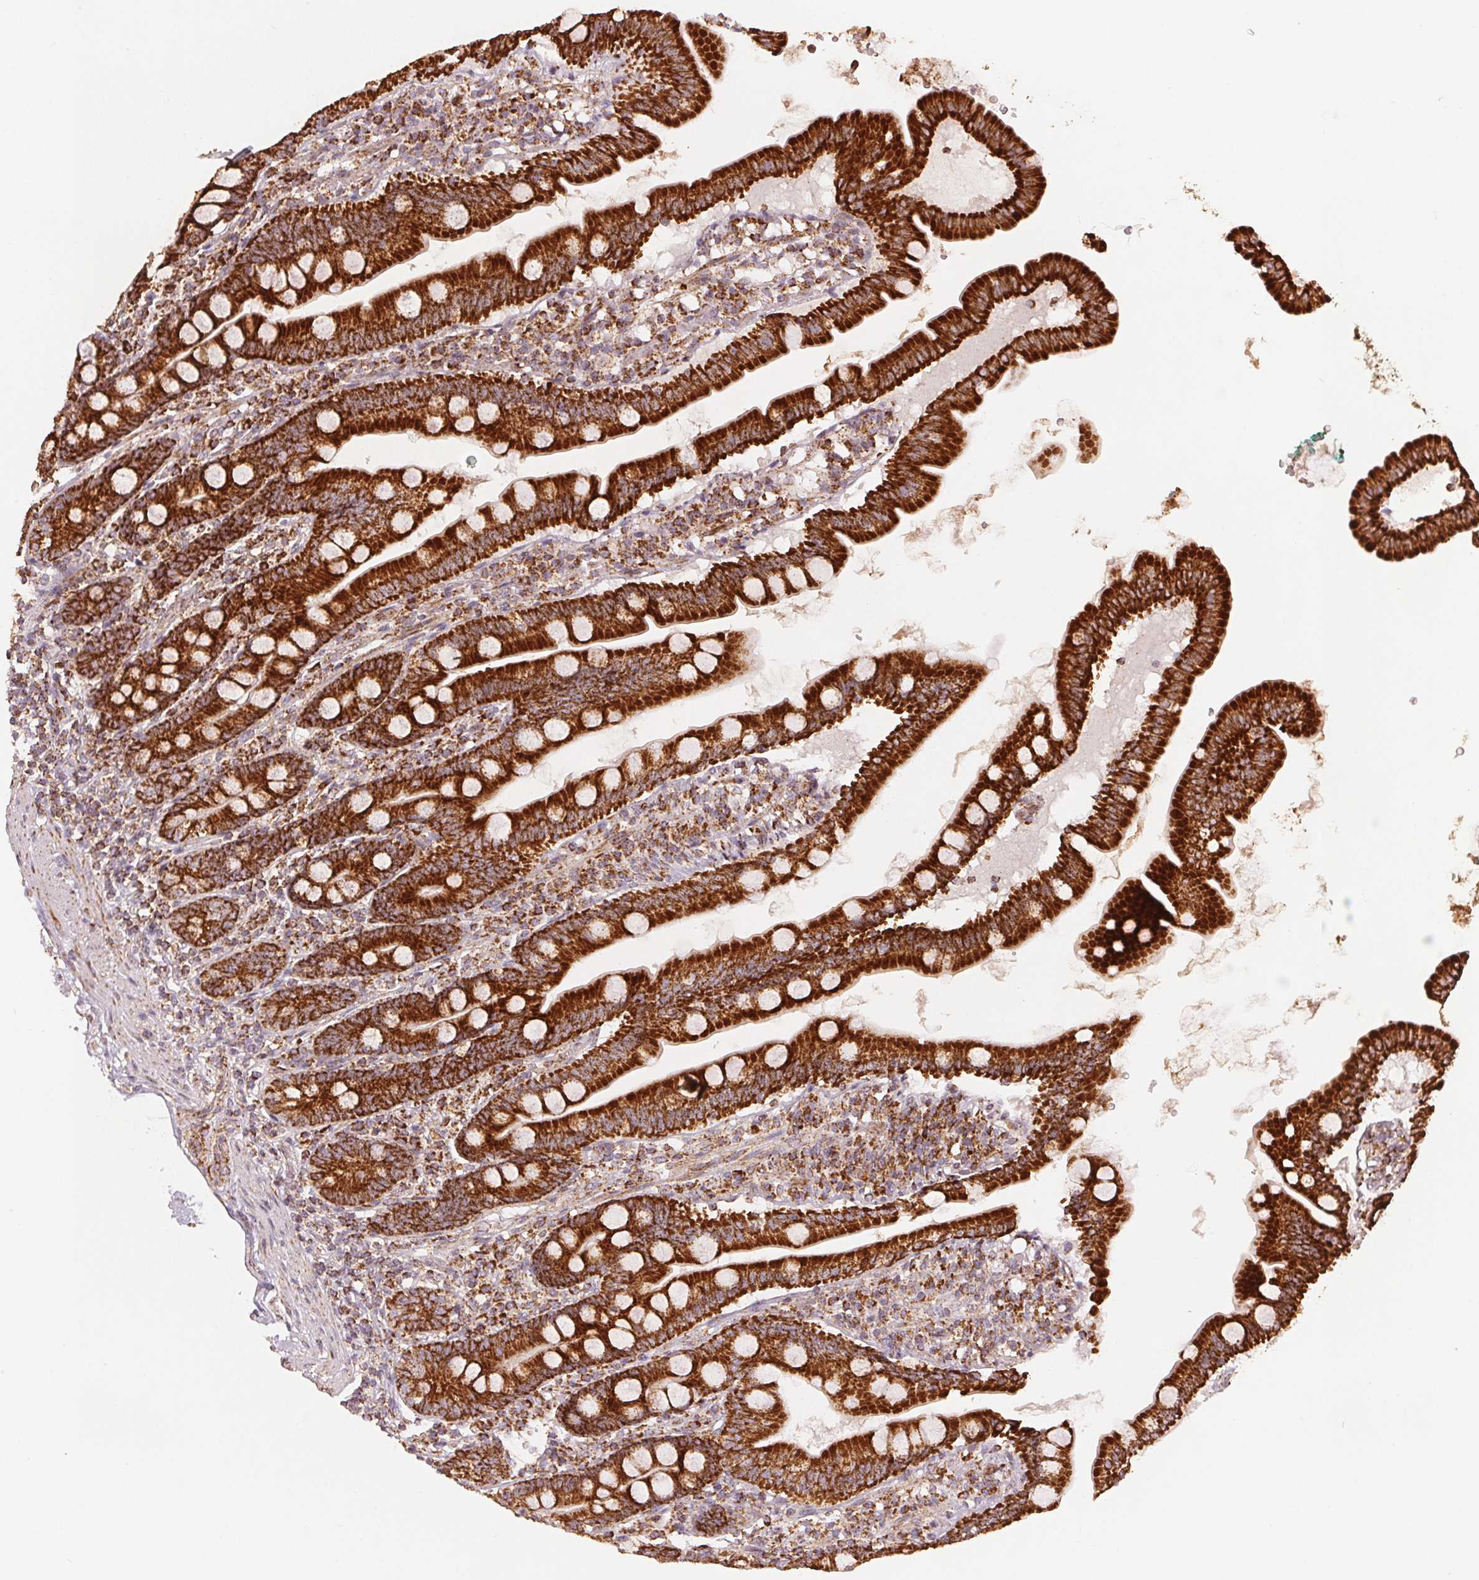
{"staining": {"intensity": "strong", "quantity": ">75%", "location": "cytoplasmic/membranous"}, "tissue": "duodenum", "cell_type": "Glandular cells", "image_type": "normal", "snomed": [{"axis": "morphology", "description": "Normal tissue, NOS"}, {"axis": "topography", "description": "Duodenum"}], "caption": "Protein expression analysis of unremarkable human duodenum reveals strong cytoplasmic/membranous staining in about >75% of glandular cells.", "gene": "SDHB", "patient": {"sex": "female", "age": 67}}